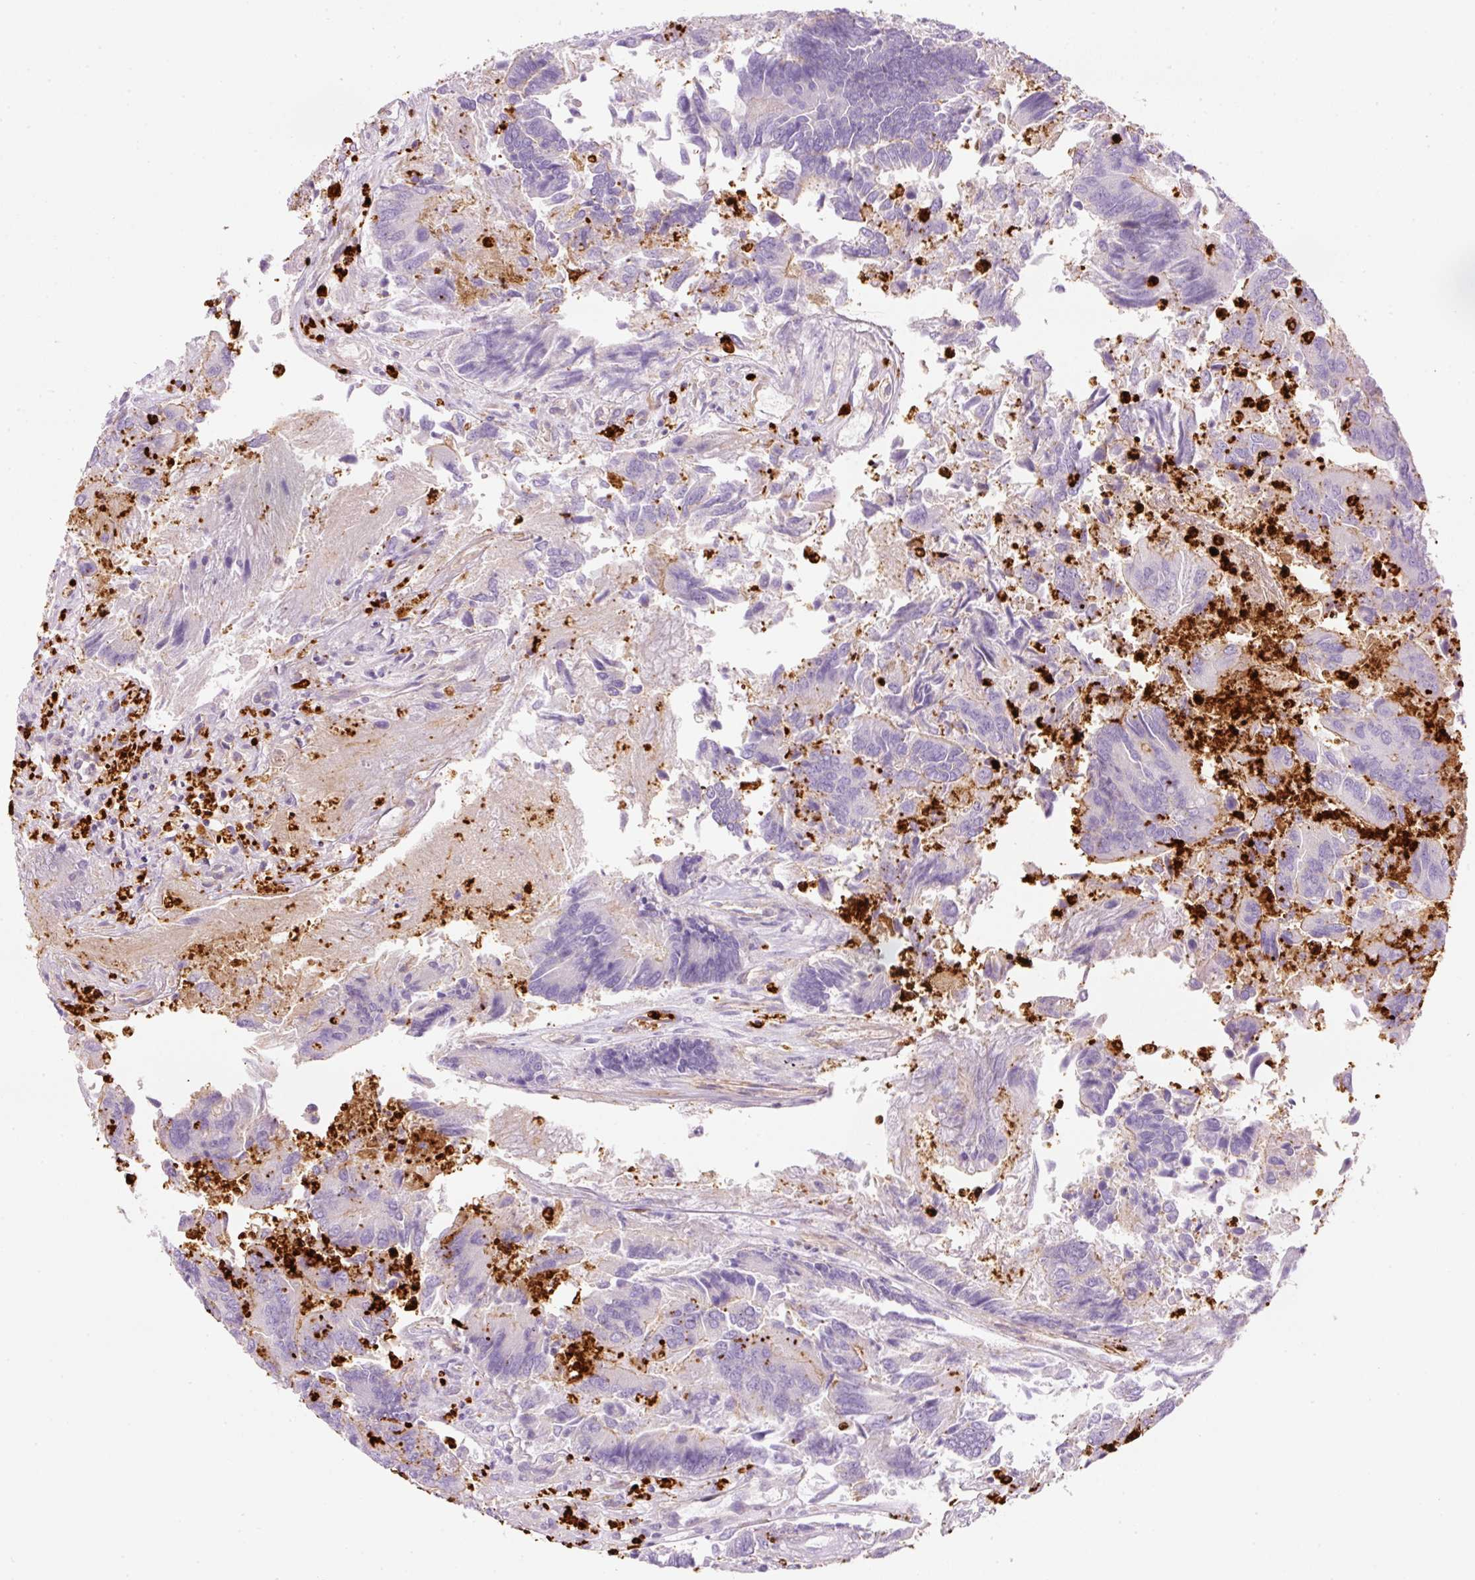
{"staining": {"intensity": "negative", "quantity": "none", "location": "none"}, "tissue": "colorectal cancer", "cell_type": "Tumor cells", "image_type": "cancer", "snomed": [{"axis": "morphology", "description": "Adenocarcinoma, NOS"}, {"axis": "topography", "description": "Colon"}], "caption": "Colorectal adenocarcinoma was stained to show a protein in brown. There is no significant staining in tumor cells.", "gene": "MAP3K3", "patient": {"sex": "female", "age": 67}}